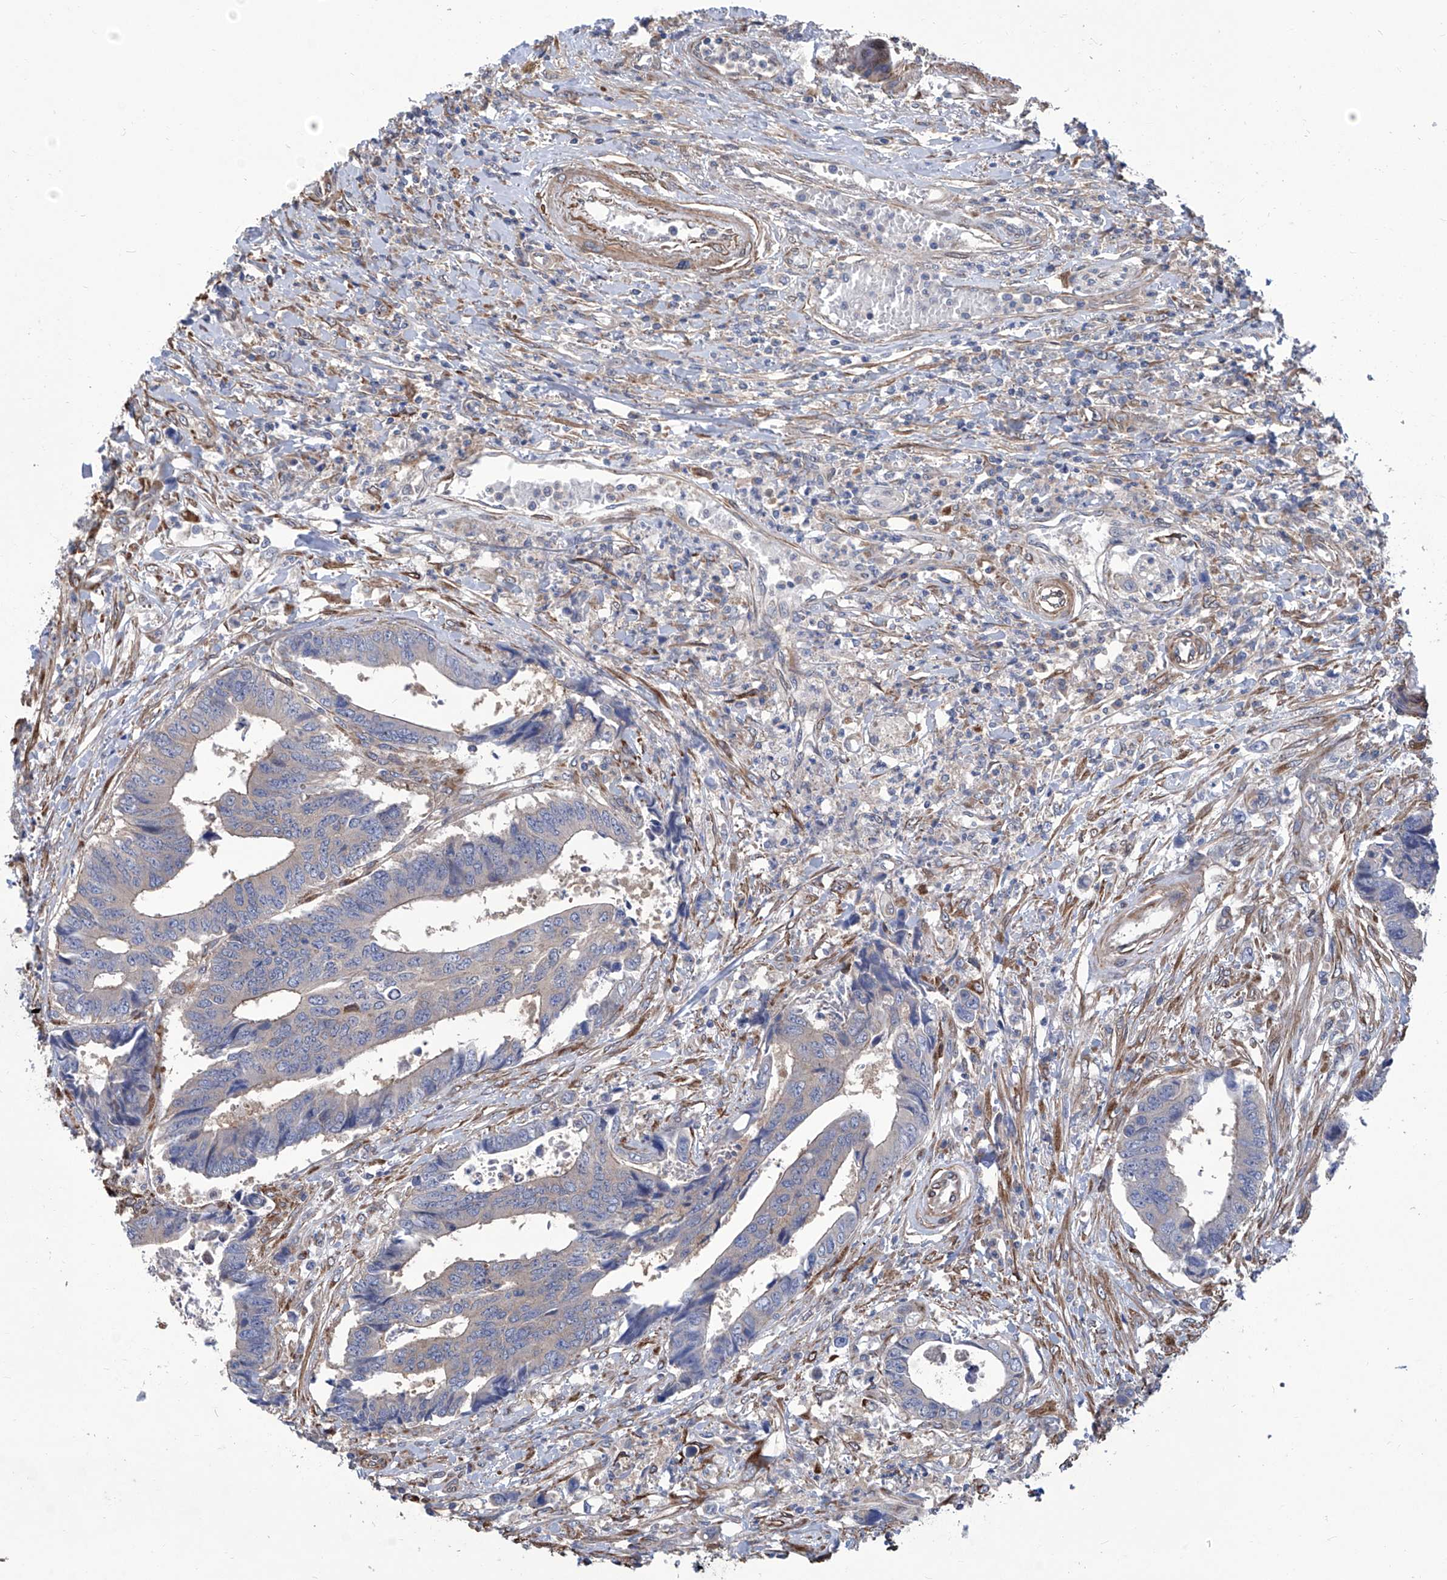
{"staining": {"intensity": "negative", "quantity": "none", "location": "none"}, "tissue": "colorectal cancer", "cell_type": "Tumor cells", "image_type": "cancer", "snomed": [{"axis": "morphology", "description": "Adenocarcinoma, NOS"}, {"axis": "topography", "description": "Rectum"}], "caption": "Photomicrograph shows no protein staining in tumor cells of colorectal cancer (adenocarcinoma) tissue.", "gene": "SMS", "patient": {"sex": "male", "age": 84}}